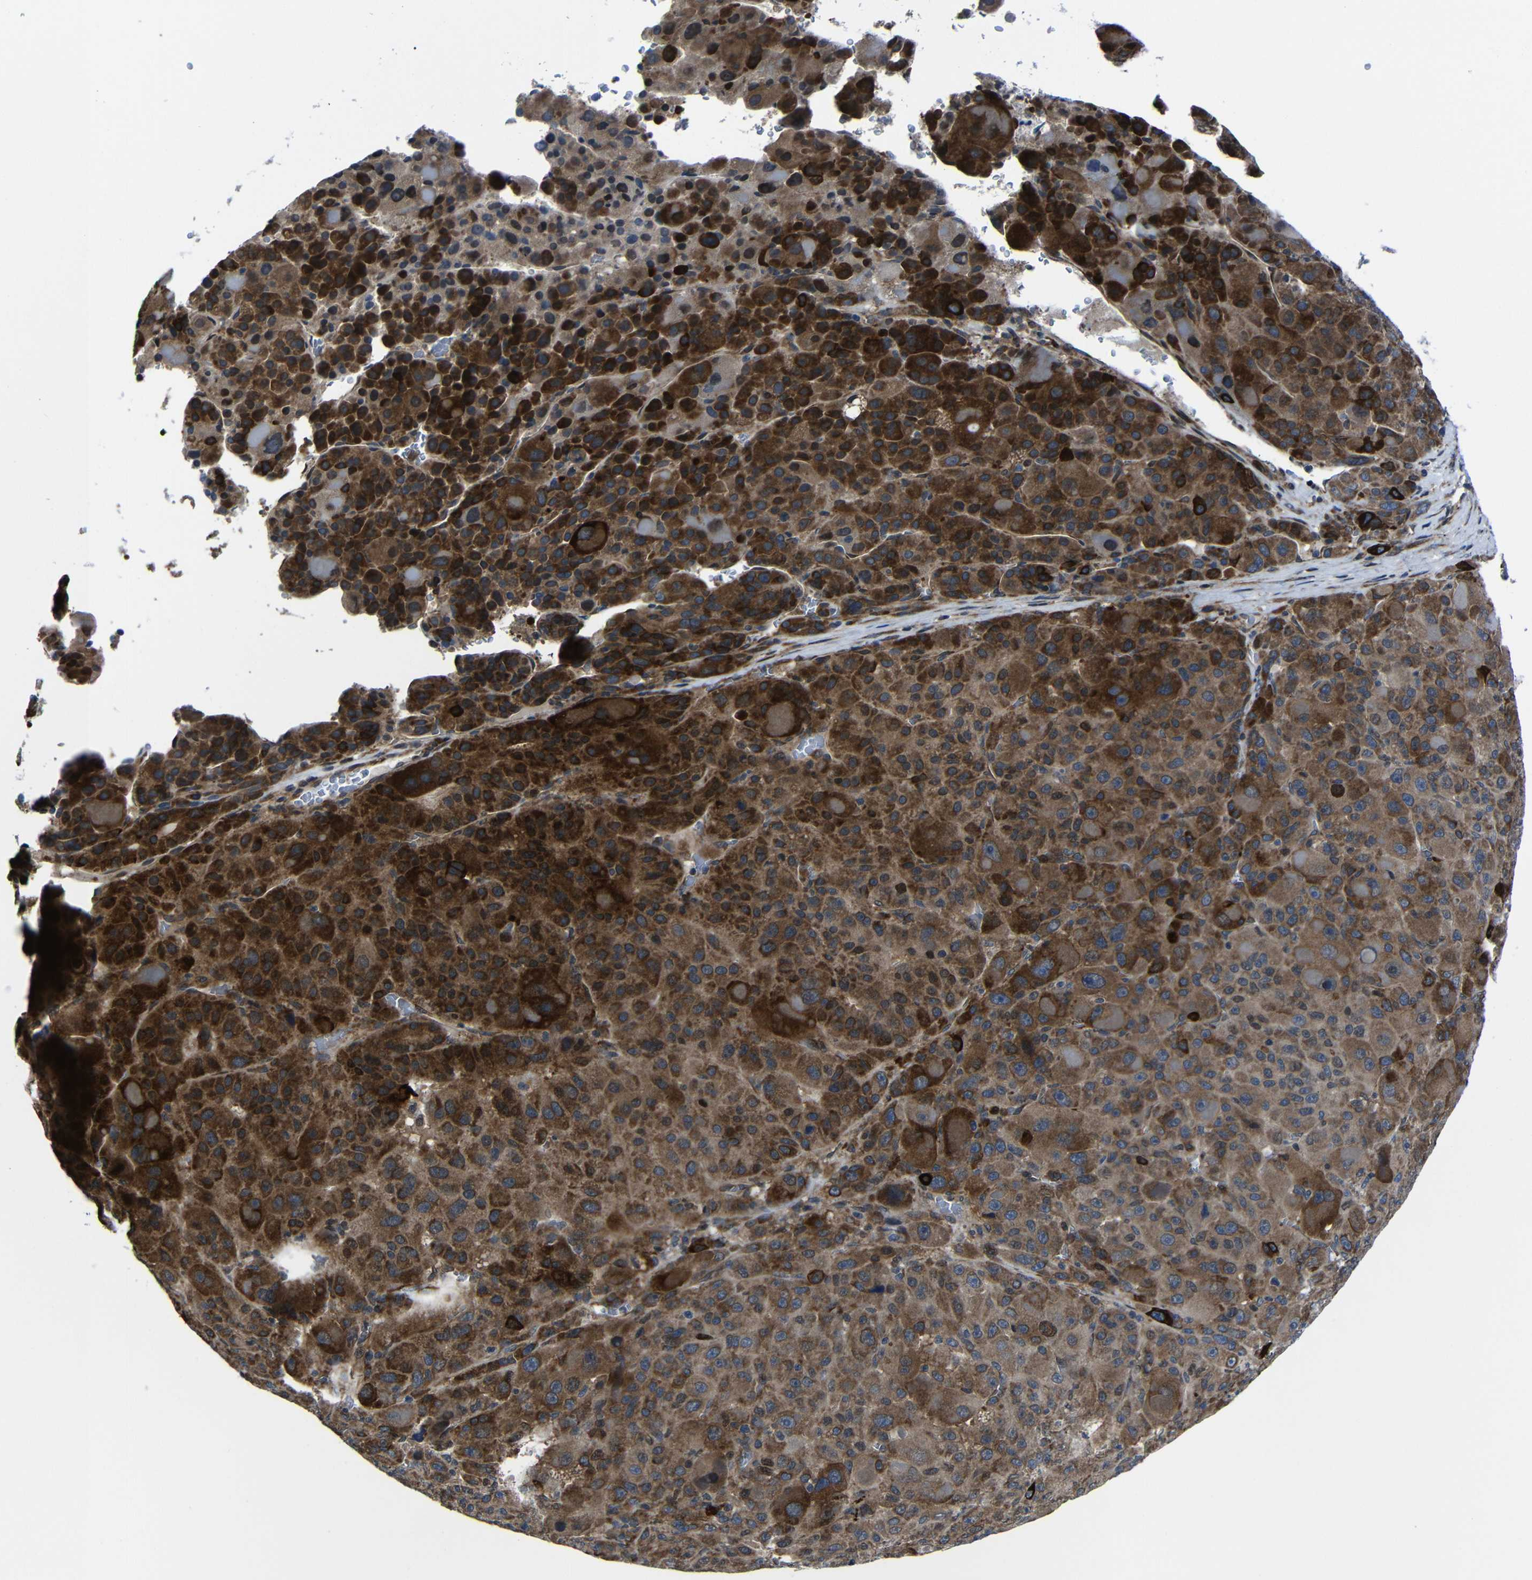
{"staining": {"intensity": "strong", "quantity": ">75%", "location": "cytoplasmic/membranous"}, "tissue": "liver cancer", "cell_type": "Tumor cells", "image_type": "cancer", "snomed": [{"axis": "morphology", "description": "Carcinoma, Hepatocellular, NOS"}, {"axis": "topography", "description": "Liver"}], "caption": "Hepatocellular carcinoma (liver) was stained to show a protein in brown. There is high levels of strong cytoplasmic/membranous positivity in about >75% of tumor cells. The staining was performed using DAB to visualize the protein expression in brown, while the nuclei were stained in blue with hematoxylin (Magnification: 20x).", "gene": "KIAA0513", "patient": {"sex": "male", "age": 76}}